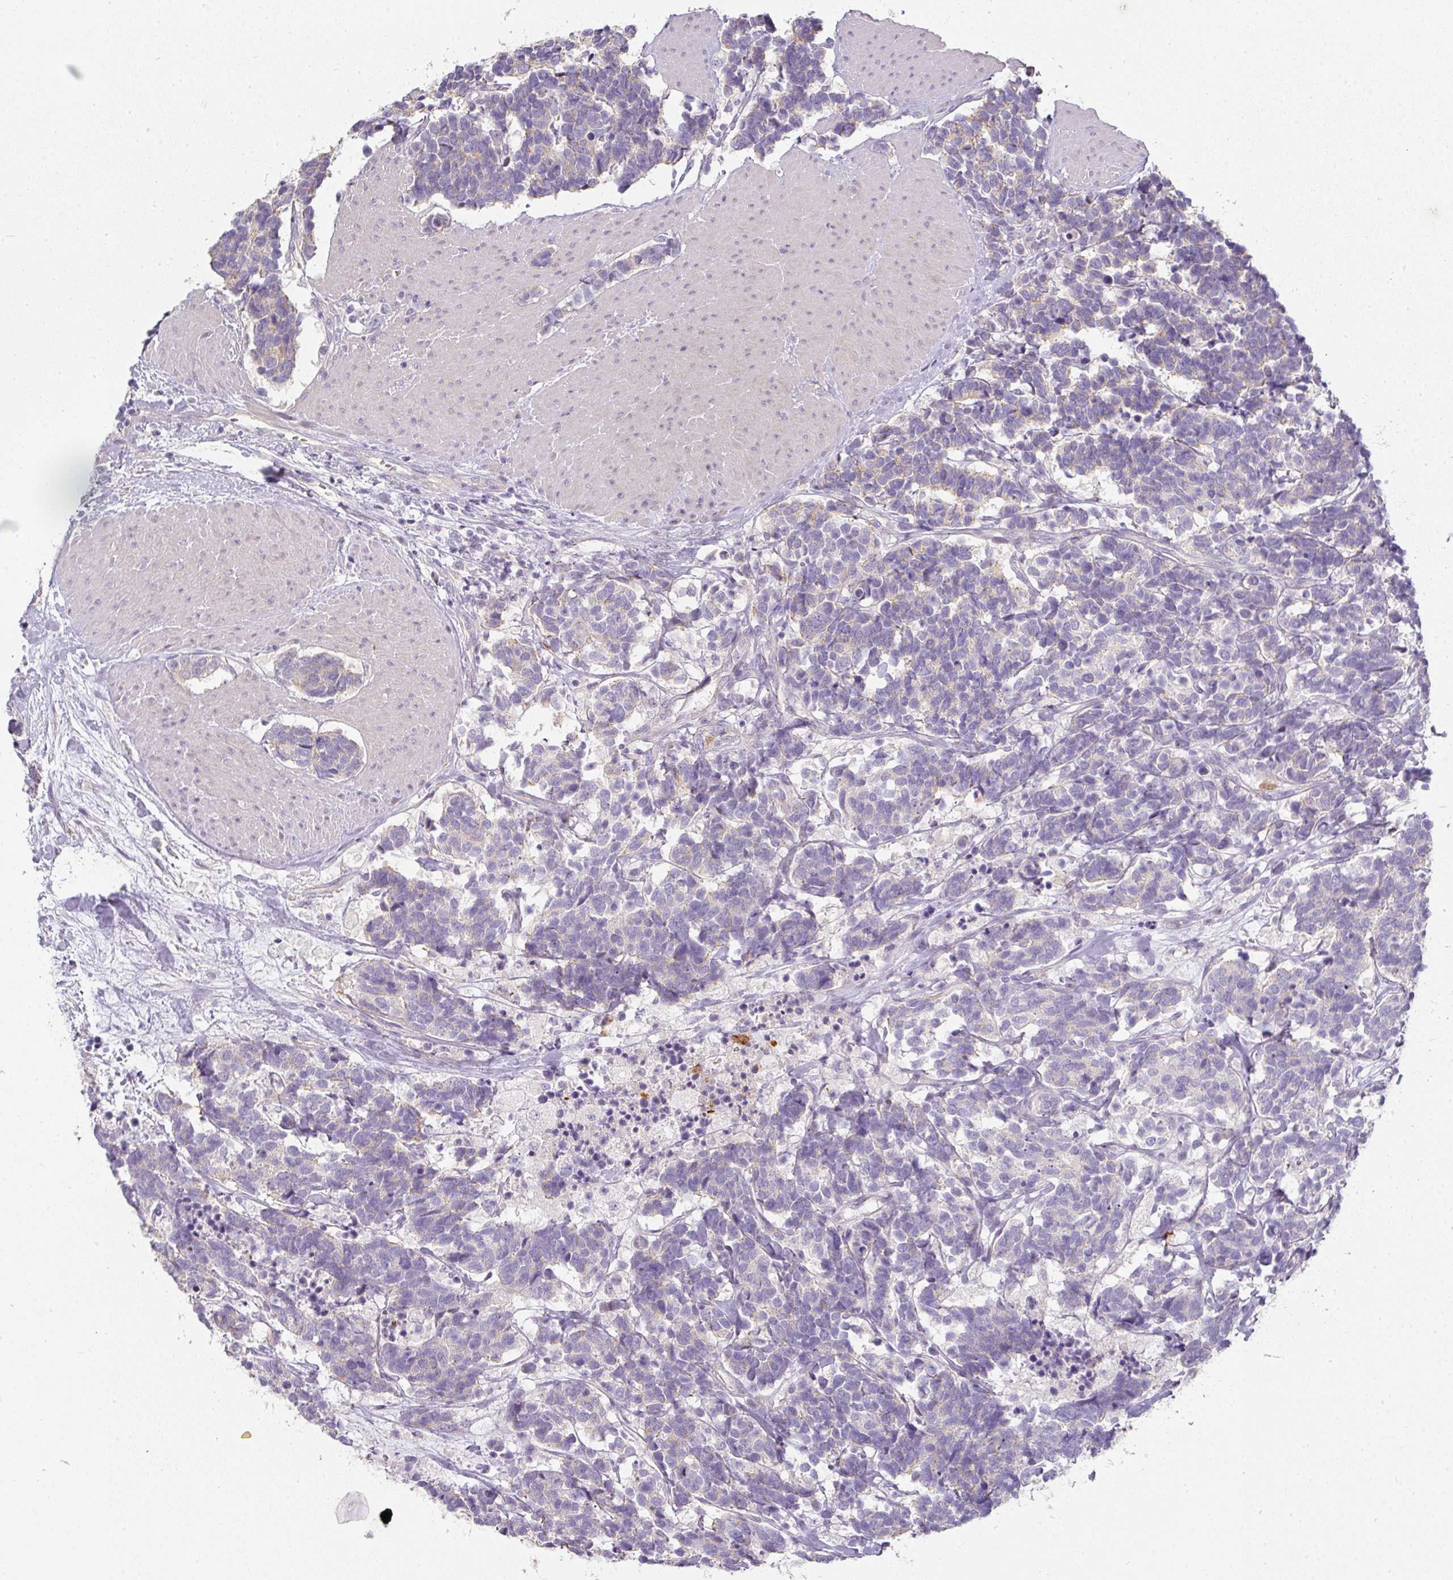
{"staining": {"intensity": "negative", "quantity": "none", "location": "none"}, "tissue": "carcinoid", "cell_type": "Tumor cells", "image_type": "cancer", "snomed": [{"axis": "morphology", "description": "Carcinoma, NOS"}, {"axis": "morphology", "description": "Carcinoid, malignant, NOS"}, {"axis": "topography", "description": "Urinary bladder"}], "caption": "DAB (3,3'-diaminobenzidine) immunohistochemical staining of carcinoma shows no significant staining in tumor cells.", "gene": "HHEX", "patient": {"sex": "male", "age": 57}}